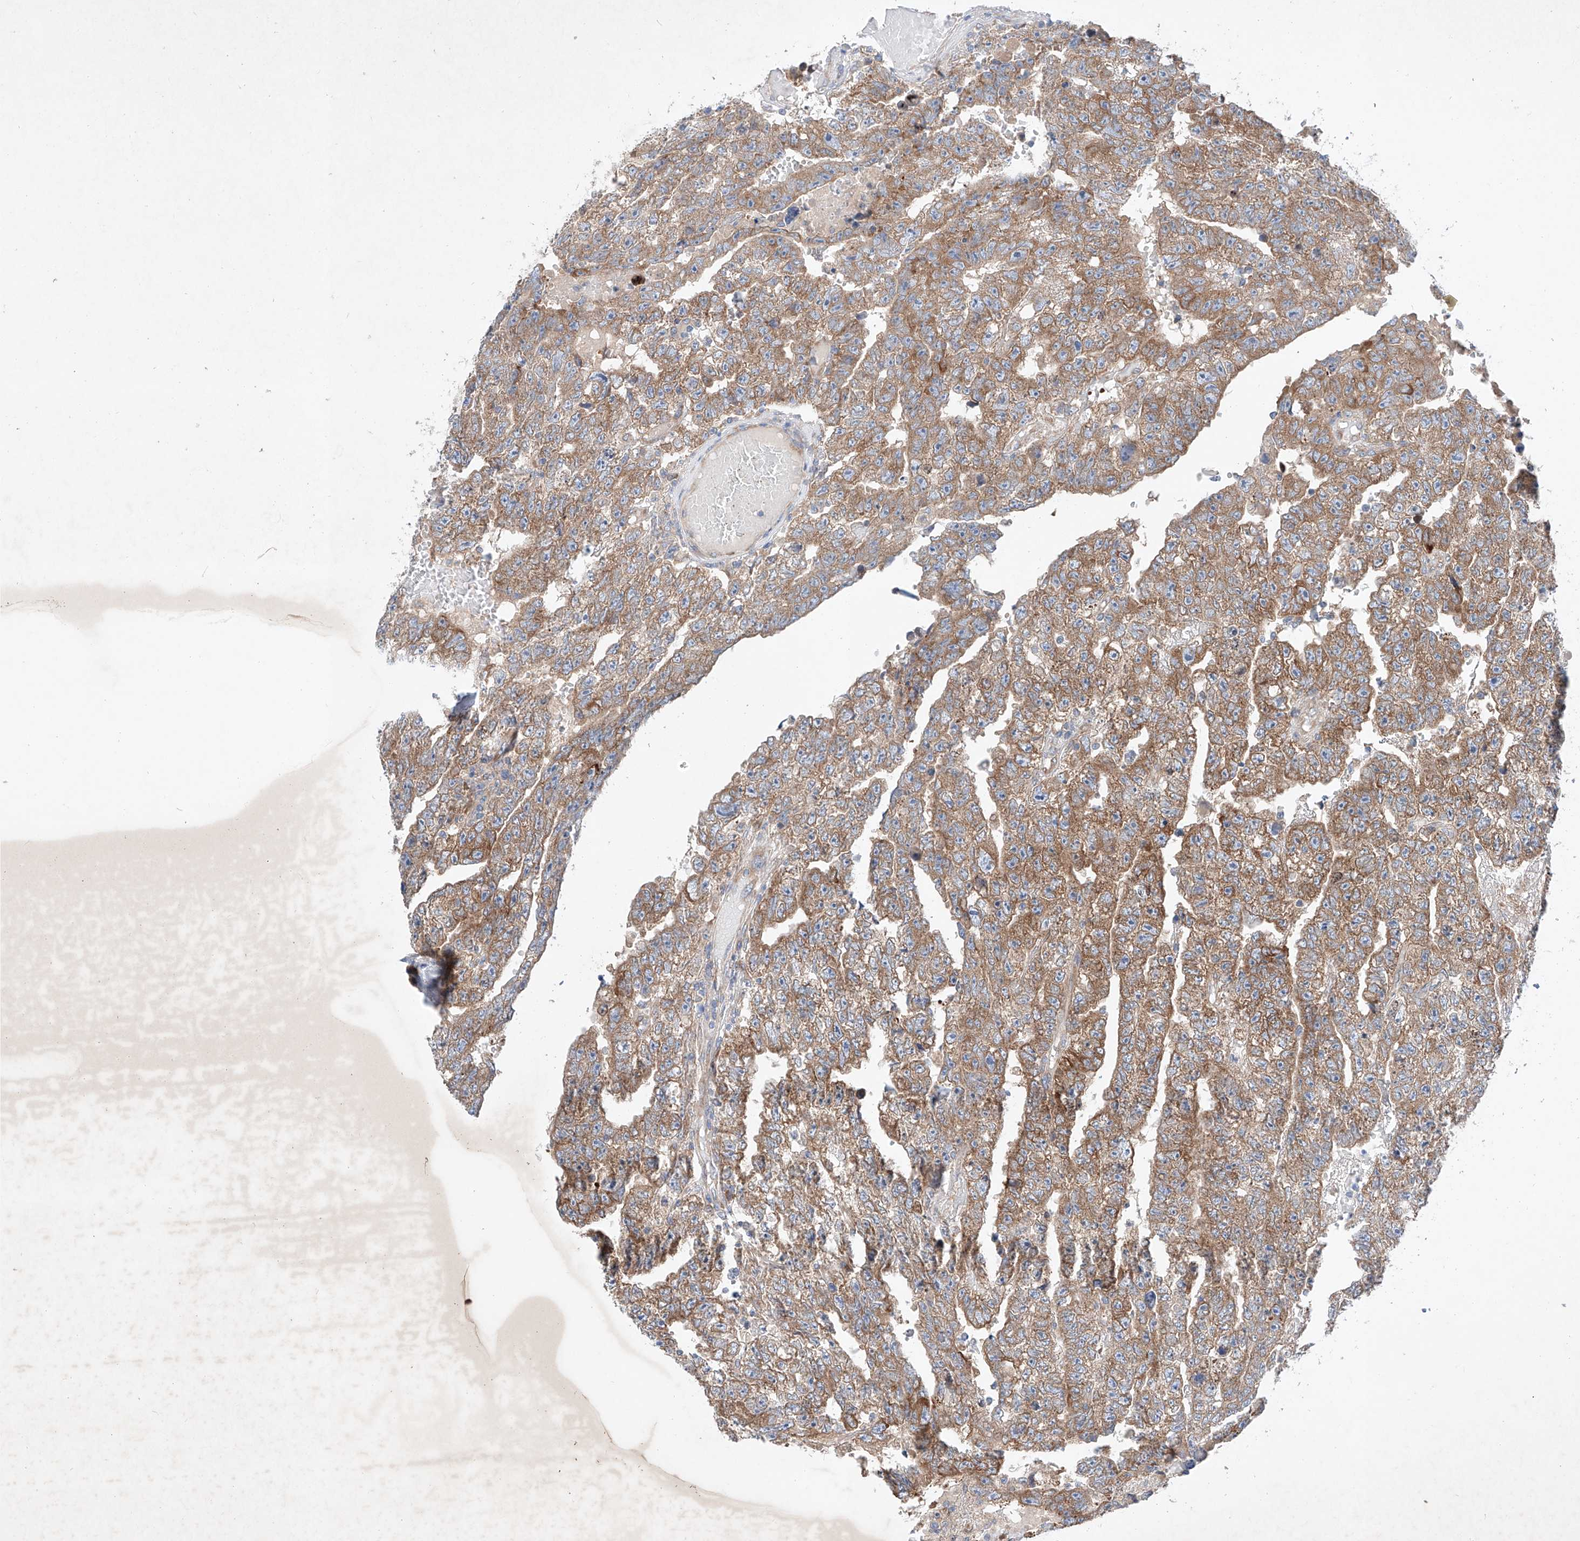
{"staining": {"intensity": "moderate", "quantity": ">75%", "location": "cytoplasmic/membranous"}, "tissue": "testis cancer", "cell_type": "Tumor cells", "image_type": "cancer", "snomed": [{"axis": "morphology", "description": "Carcinoma, Embryonal, NOS"}, {"axis": "topography", "description": "Testis"}], "caption": "The image exhibits immunohistochemical staining of embryonal carcinoma (testis). There is moderate cytoplasmic/membranous staining is identified in about >75% of tumor cells.", "gene": "FASTK", "patient": {"sex": "male", "age": 25}}